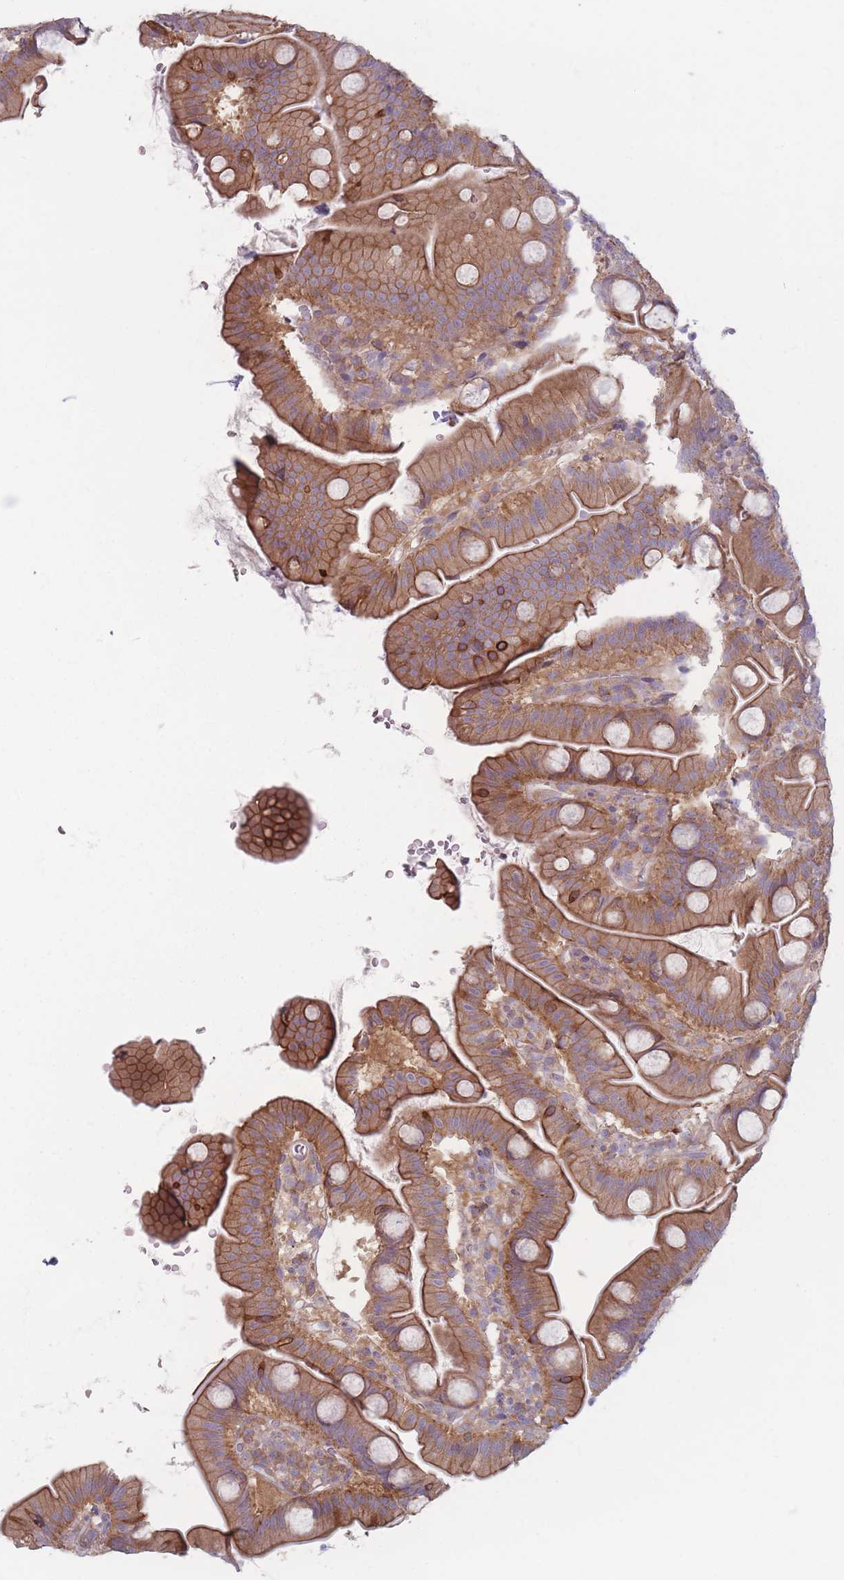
{"staining": {"intensity": "moderate", "quantity": ">75%", "location": "cytoplasmic/membranous"}, "tissue": "small intestine", "cell_type": "Glandular cells", "image_type": "normal", "snomed": [{"axis": "morphology", "description": "Normal tissue, NOS"}, {"axis": "topography", "description": "Small intestine"}], "caption": "Brown immunohistochemical staining in benign small intestine demonstrates moderate cytoplasmic/membranous expression in approximately >75% of glandular cells.", "gene": "HSBP1L1", "patient": {"sex": "female", "age": 68}}